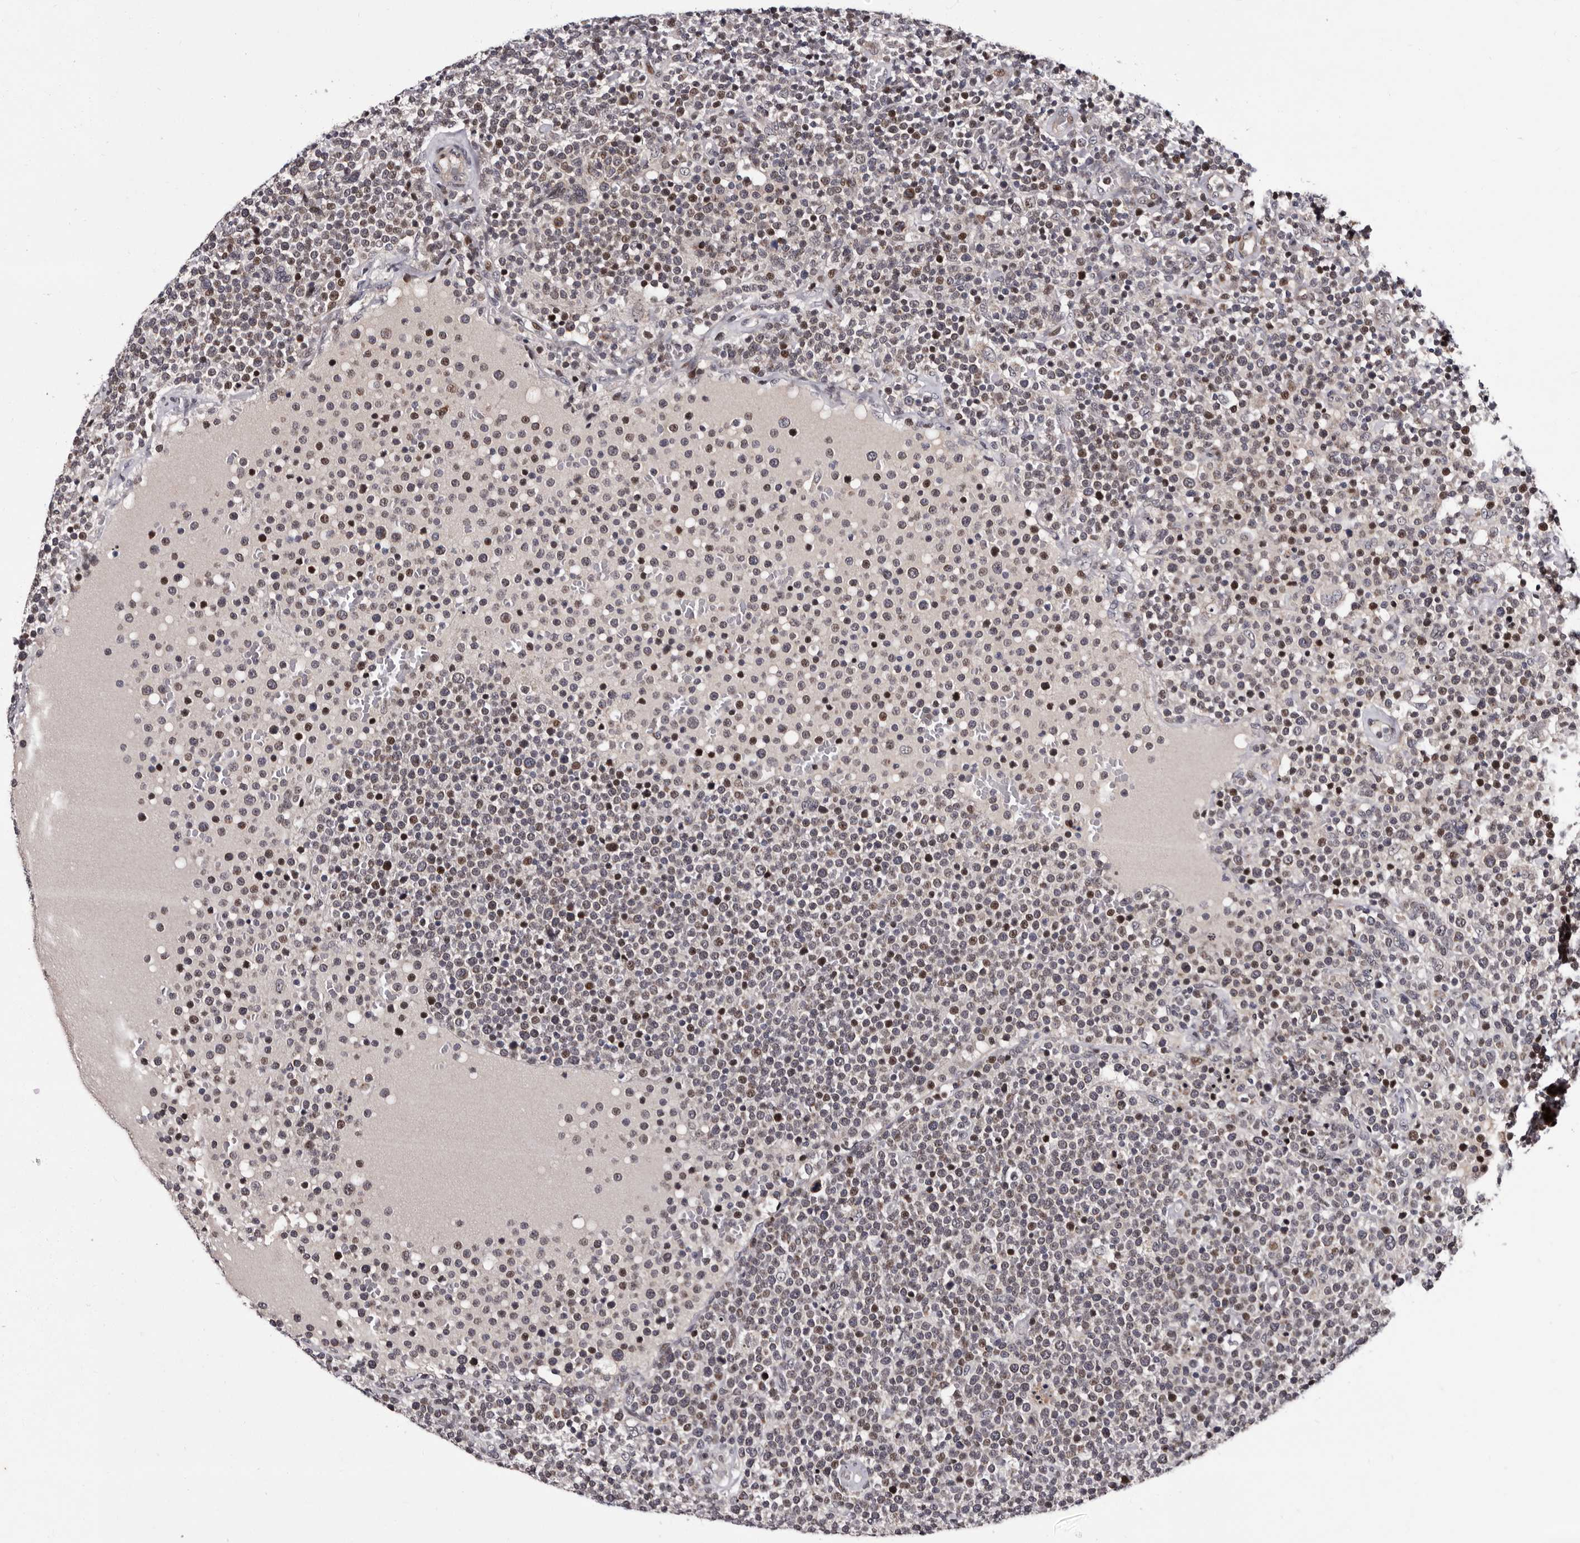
{"staining": {"intensity": "weak", "quantity": "<25%", "location": "nuclear"}, "tissue": "lymphoma", "cell_type": "Tumor cells", "image_type": "cancer", "snomed": [{"axis": "morphology", "description": "Malignant lymphoma, non-Hodgkin's type, High grade"}, {"axis": "topography", "description": "Lymph node"}], "caption": "This is an immunohistochemistry micrograph of lymphoma. There is no staining in tumor cells.", "gene": "TNKS", "patient": {"sex": "male", "age": 61}}